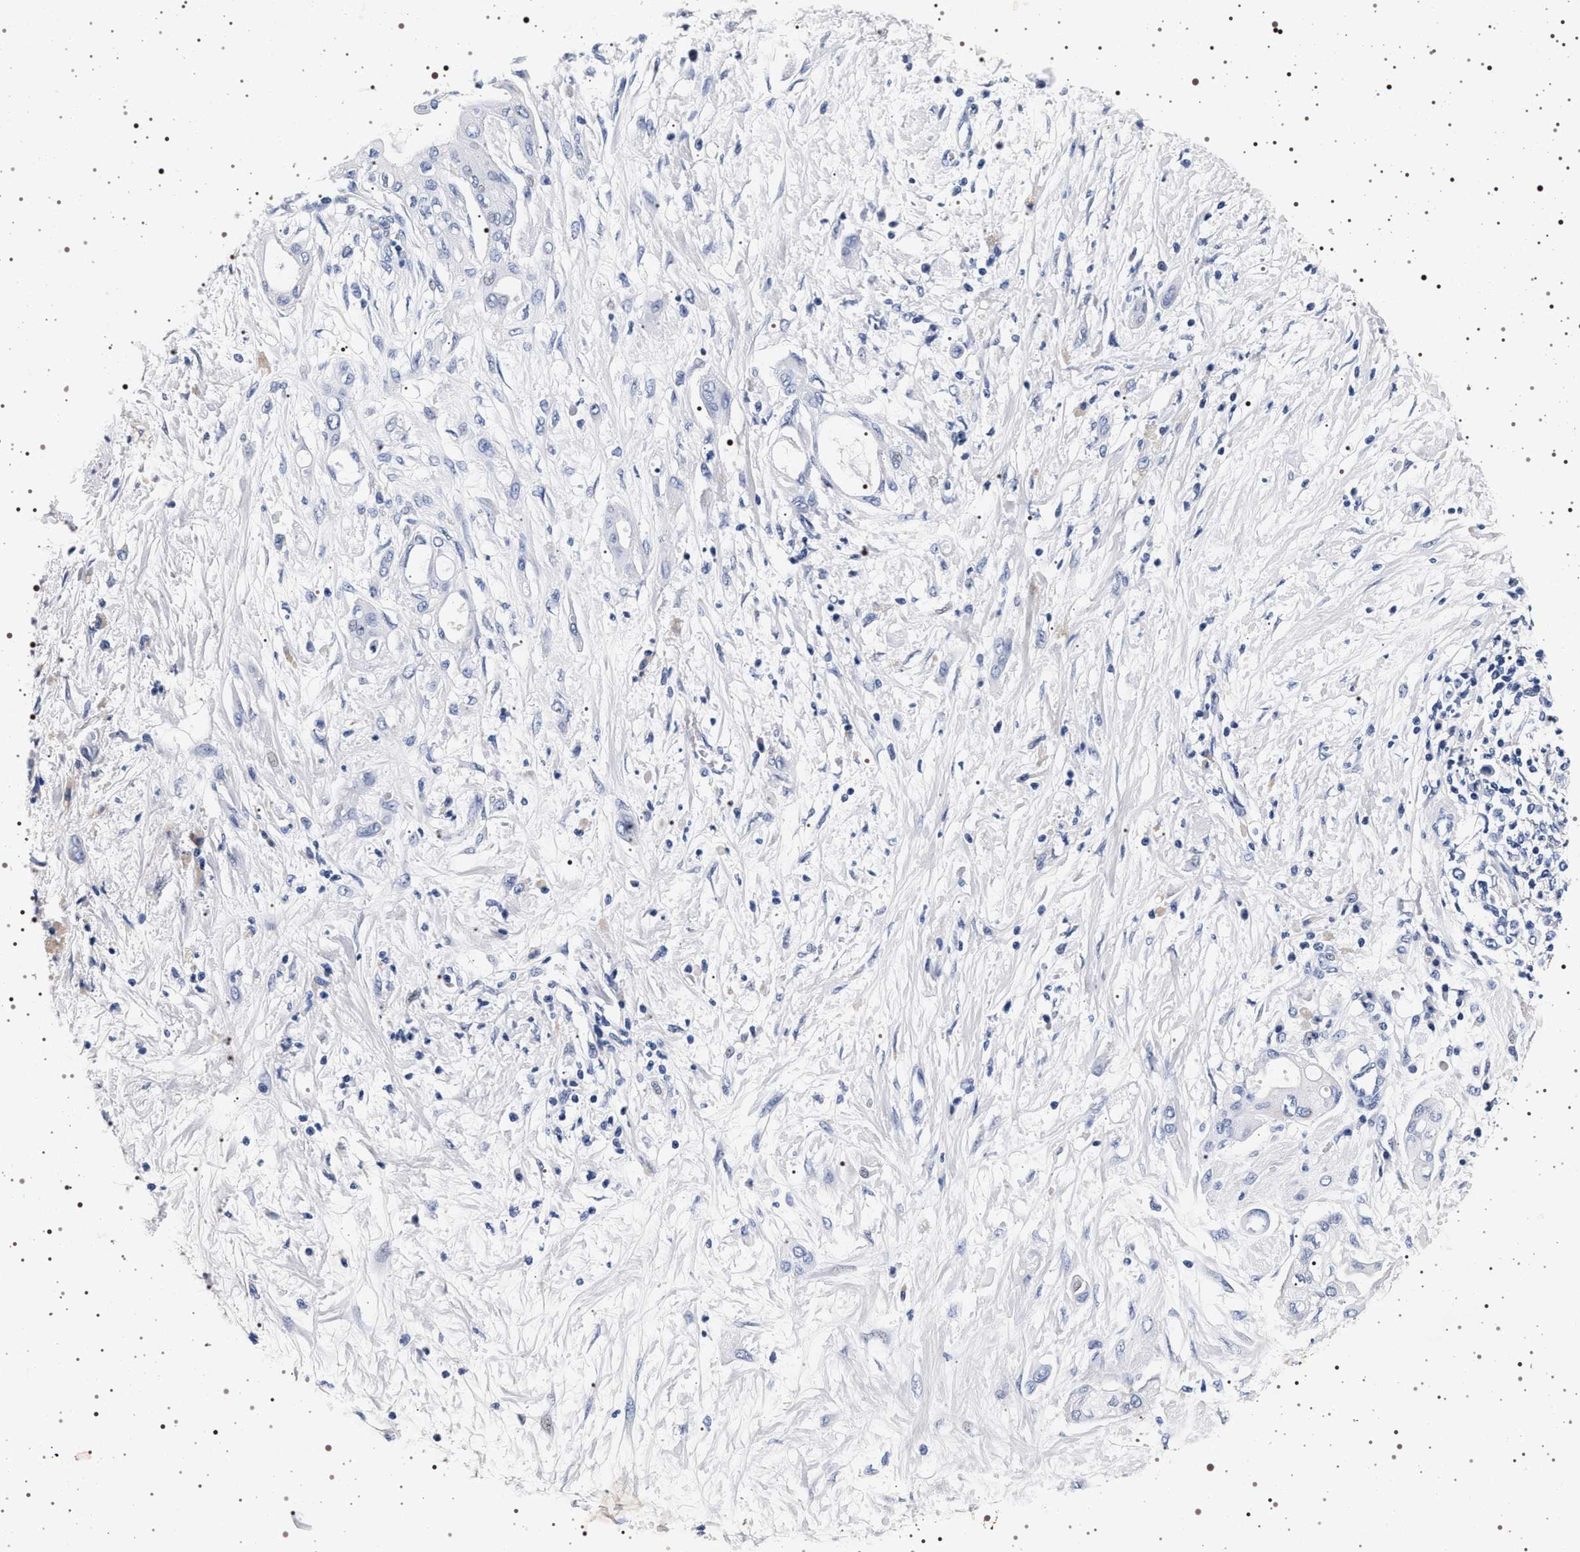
{"staining": {"intensity": "negative", "quantity": "none", "location": "none"}, "tissue": "pancreatic cancer", "cell_type": "Tumor cells", "image_type": "cancer", "snomed": [{"axis": "morphology", "description": "Adenocarcinoma, NOS"}, {"axis": "morphology", "description": "Adenocarcinoma, metastatic, NOS"}, {"axis": "topography", "description": "Lymph node"}, {"axis": "topography", "description": "Pancreas"}, {"axis": "topography", "description": "Duodenum"}], "caption": "Immunohistochemistry (IHC) of human pancreatic cancer (metastatic adenocarcinoma) reveals no staining in tumor cells. (Brightfield microscopy of DAB (3,3'-diaminobenzidine) IHC at high magnification).", "gene": "MAPK10", "patient": {"sex": "female", "age": 64}}